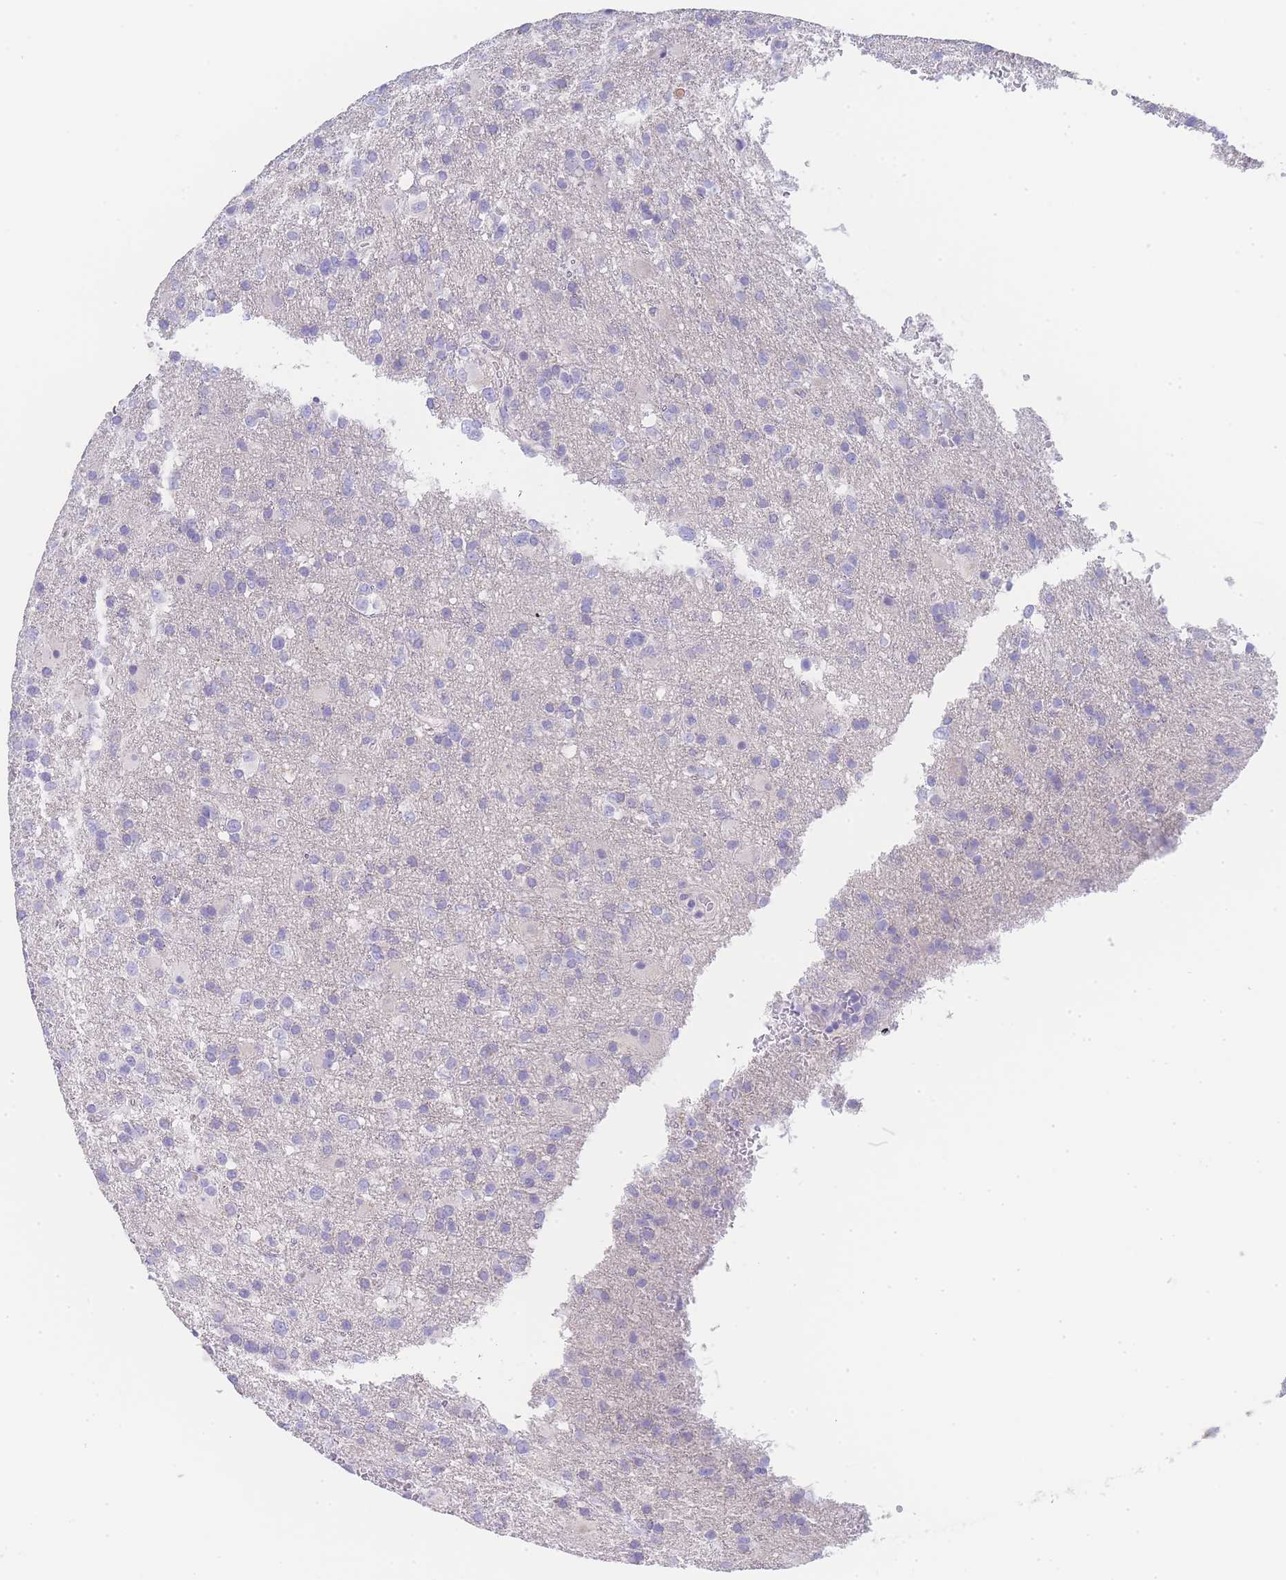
{"staining": {"intensity": "negative", "quantity": "none", "location": "none"}, "tissue": "glioma", "cell_type": "Tumor cells", "image_type": "cancer", "snomed": [{"axis": "morphology", "description": "Glioma, malignant, High grade"}, {"axis": "topography", "description": "Brain"}], "caption": "Human glioma stained for a protein using IHC shows no expression in tumor cells.", "gene": "LZTFL1", "patient": {"sex": "female", "age": 74}}